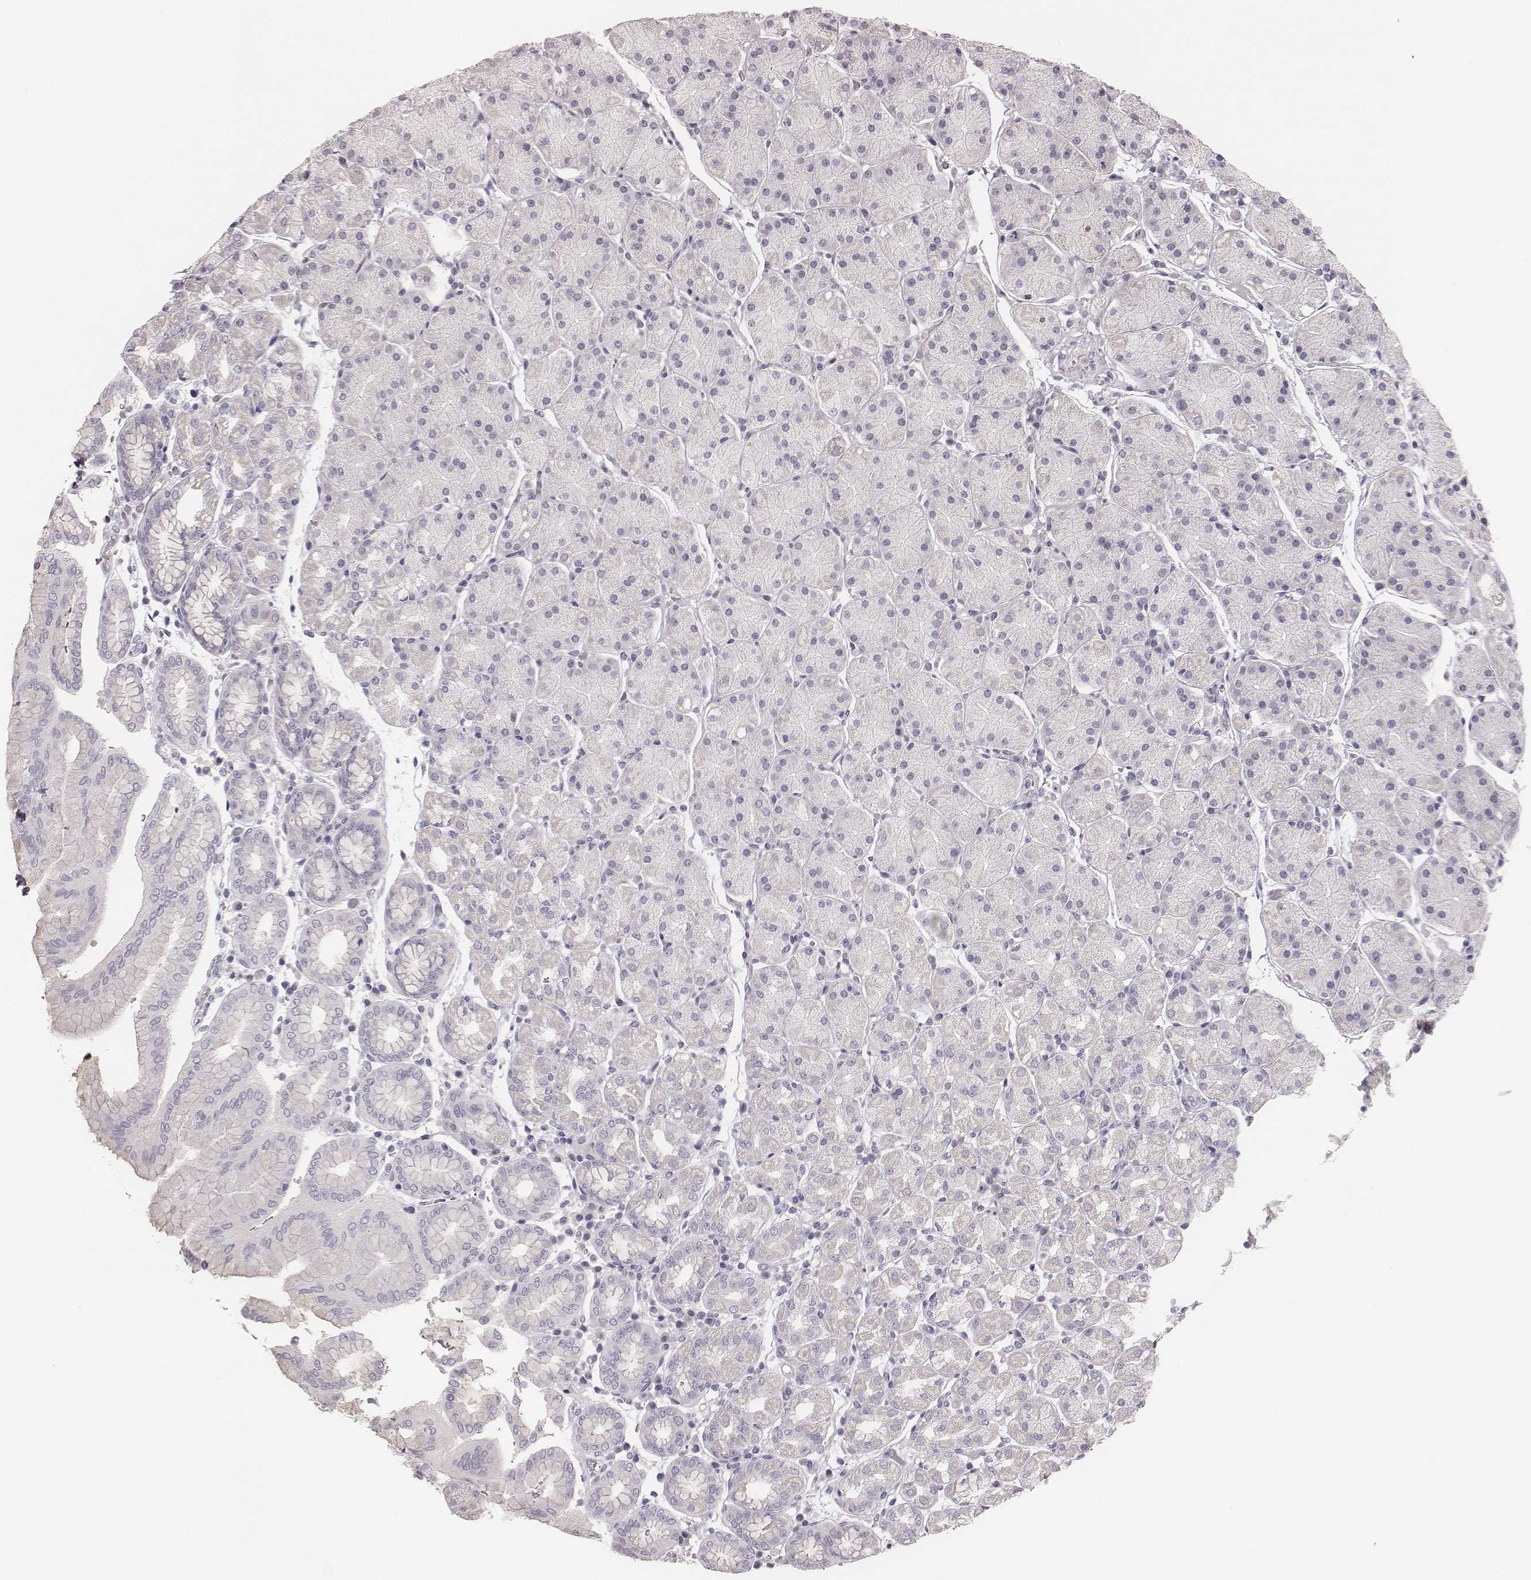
{"staining": {"intensity": "negative", "quantity": "none", "location": "none"}, "tissue": "stomach", "cell_type": "Glandular cells", "image_type": "normal", "snomed": [{"axis": "morphology", "description": "Normal tissue, NOS"}, {"axis": "topography", "description": "Stomach"}], "caption": "This photomicrograph is of normal stomach stained with IHC to label a protein in brown with the nuclei are counter-stained blue. There is no positivity in glandular cells.", "gene": "MYH6", "patient": {"sex": "male", "age": 54}}